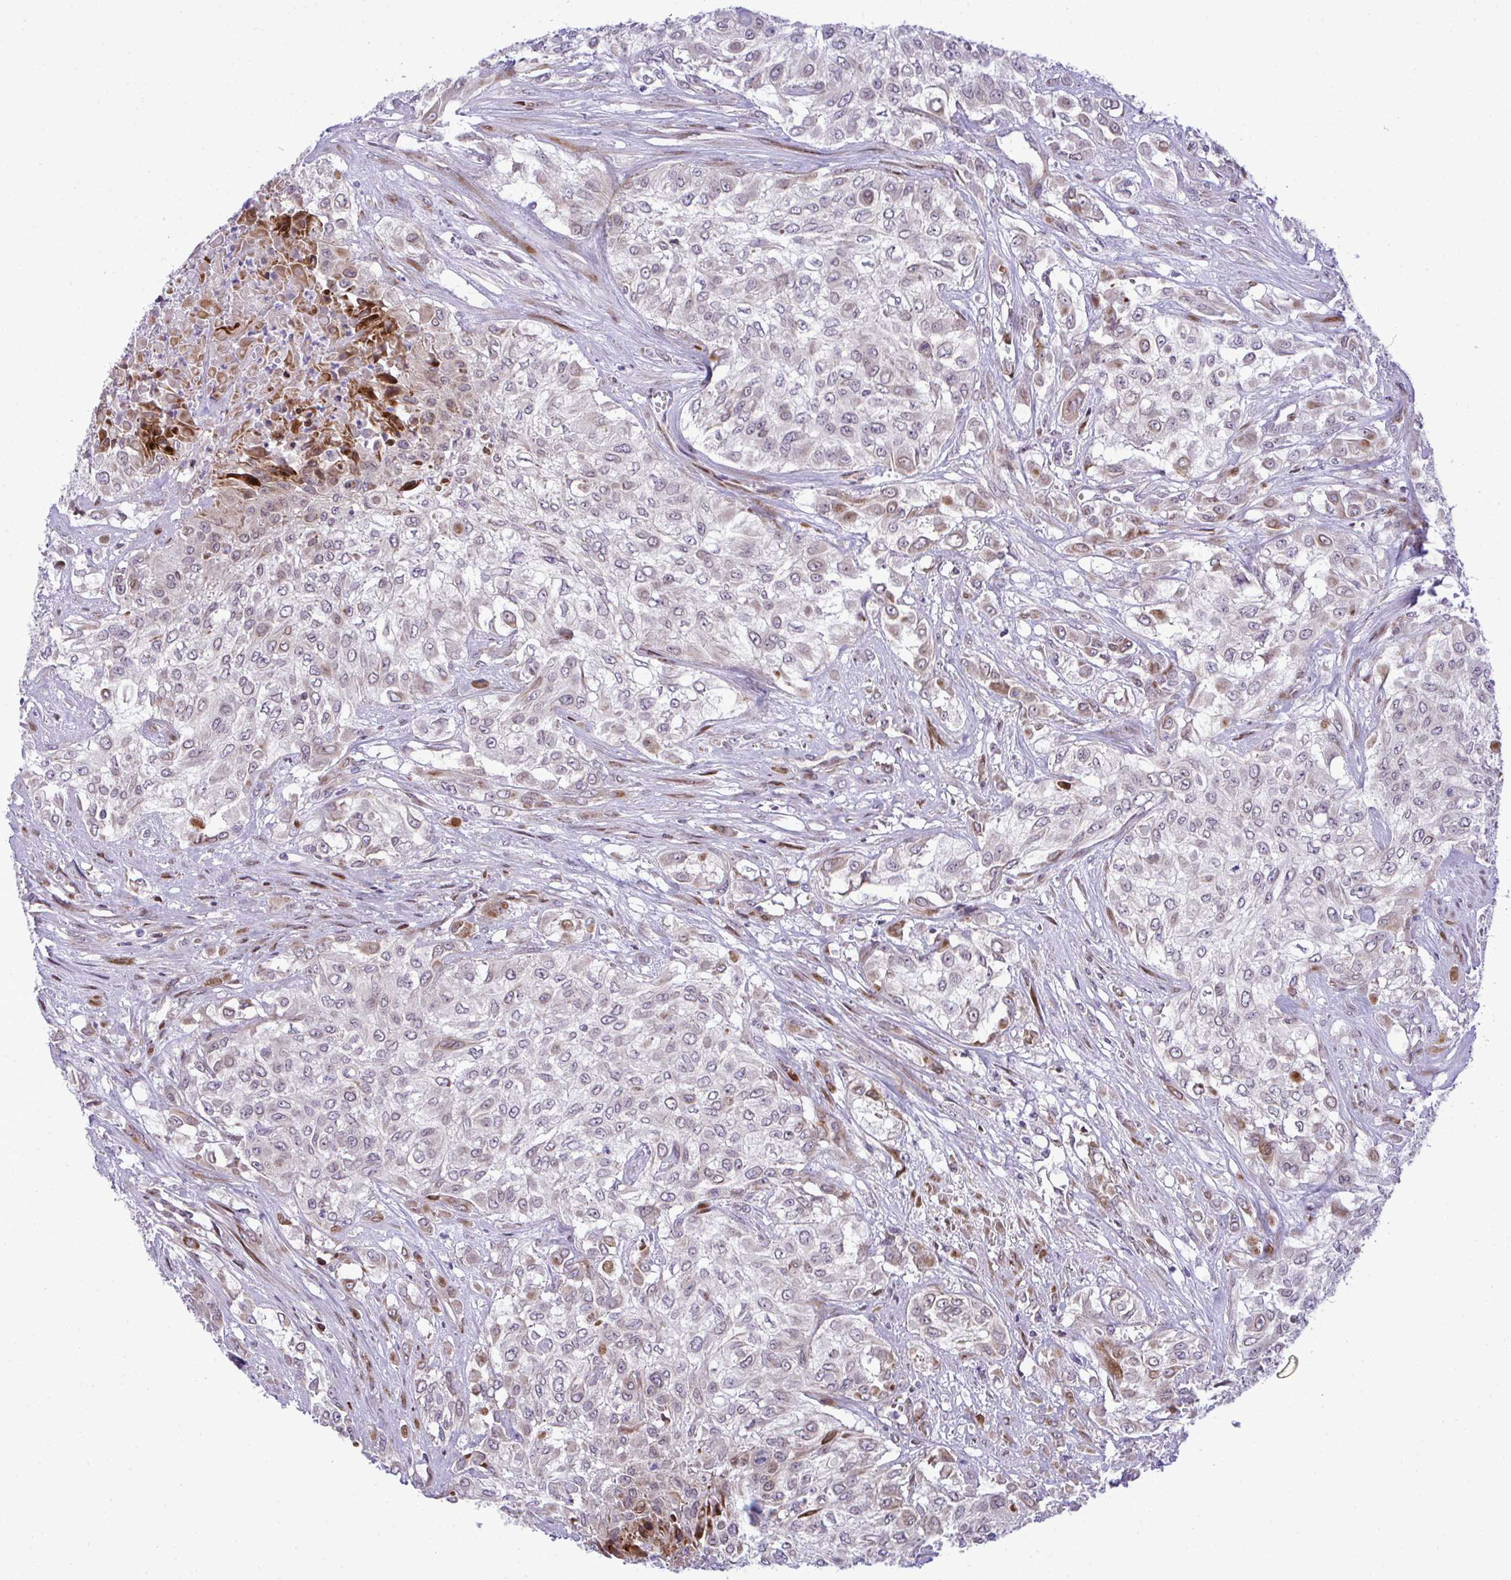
{"staining": {"intensity": "moderate", "quantity": "25%-75%", "location": "cytoplasmic/membranous"}, "tissue": "urothelial cancer", "cell_type": "Tumor cells", "image_type": "cancer", "snomed": [{"axis": "morphology", "description": "Urothelial carcinoma, High grade"}, {"axis": "topography", "description": "Urinary bladder"}], "caption": "Human high-grade urothelial carcinoma stained with a protein marker displays moderate staining in tumor cells.", "gene": "CASTOR2", "patient": {"sex": "male", "age": 57}}